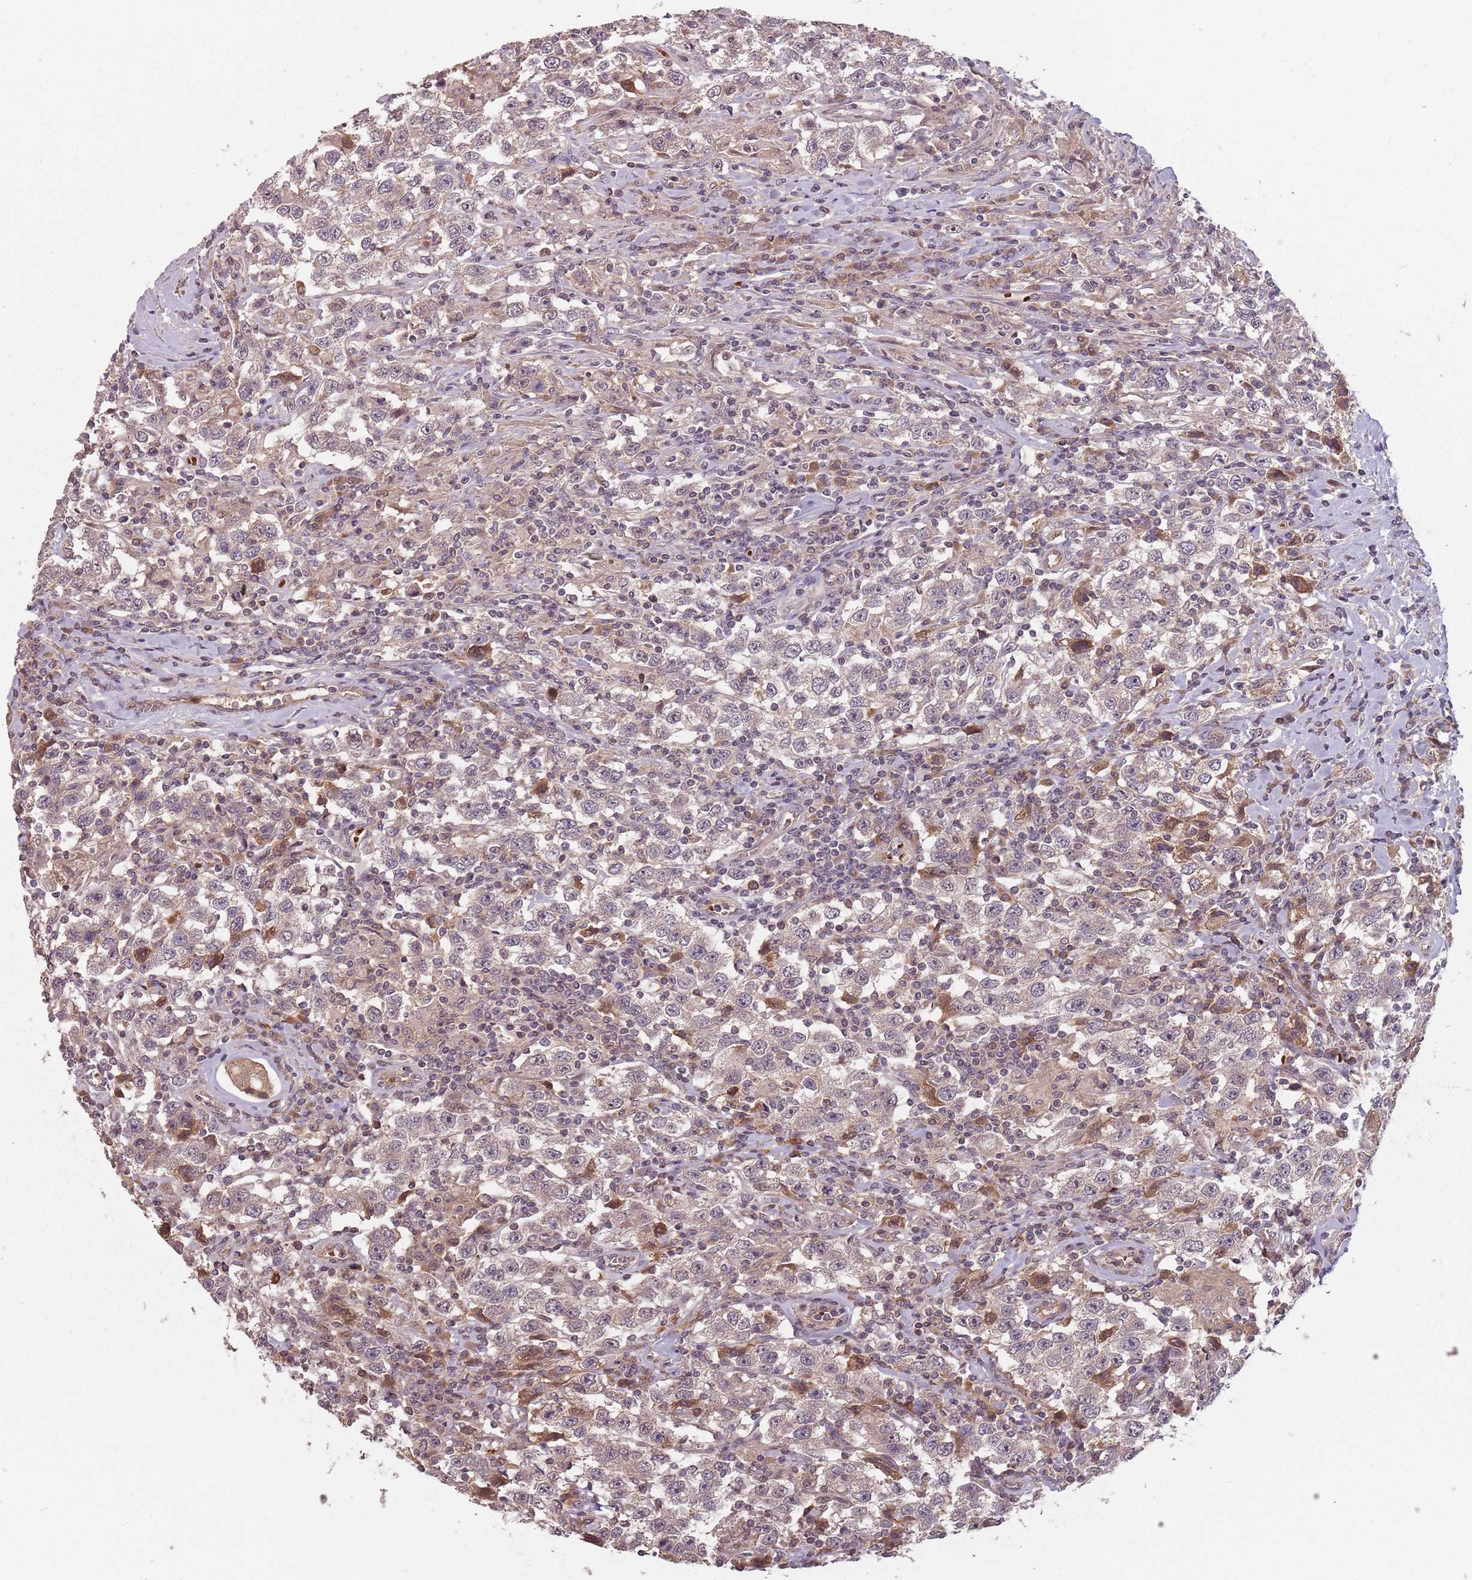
{"staining": {"intensity": "moderate", "quantity": "<25%", "location": "cytoplasmic/membranous,nuclear"}, "tissue": "testis cancer", "cell_type": "Tumor cells", "image_type": "cancer", "snomed": [{"axis": "morphology", "description": "Seminoma, NOS"}, {"axis": "topography", "description": "Testis"}], "caption": "Moderate cytoplasmic/membranous and nuclear positivity is appreciated in about <25% of tumor cells in seminoma (testis). Nuclei are stained in blue.", "gene": "GPR180", "patient": {"sex": "male", "age": 41}}